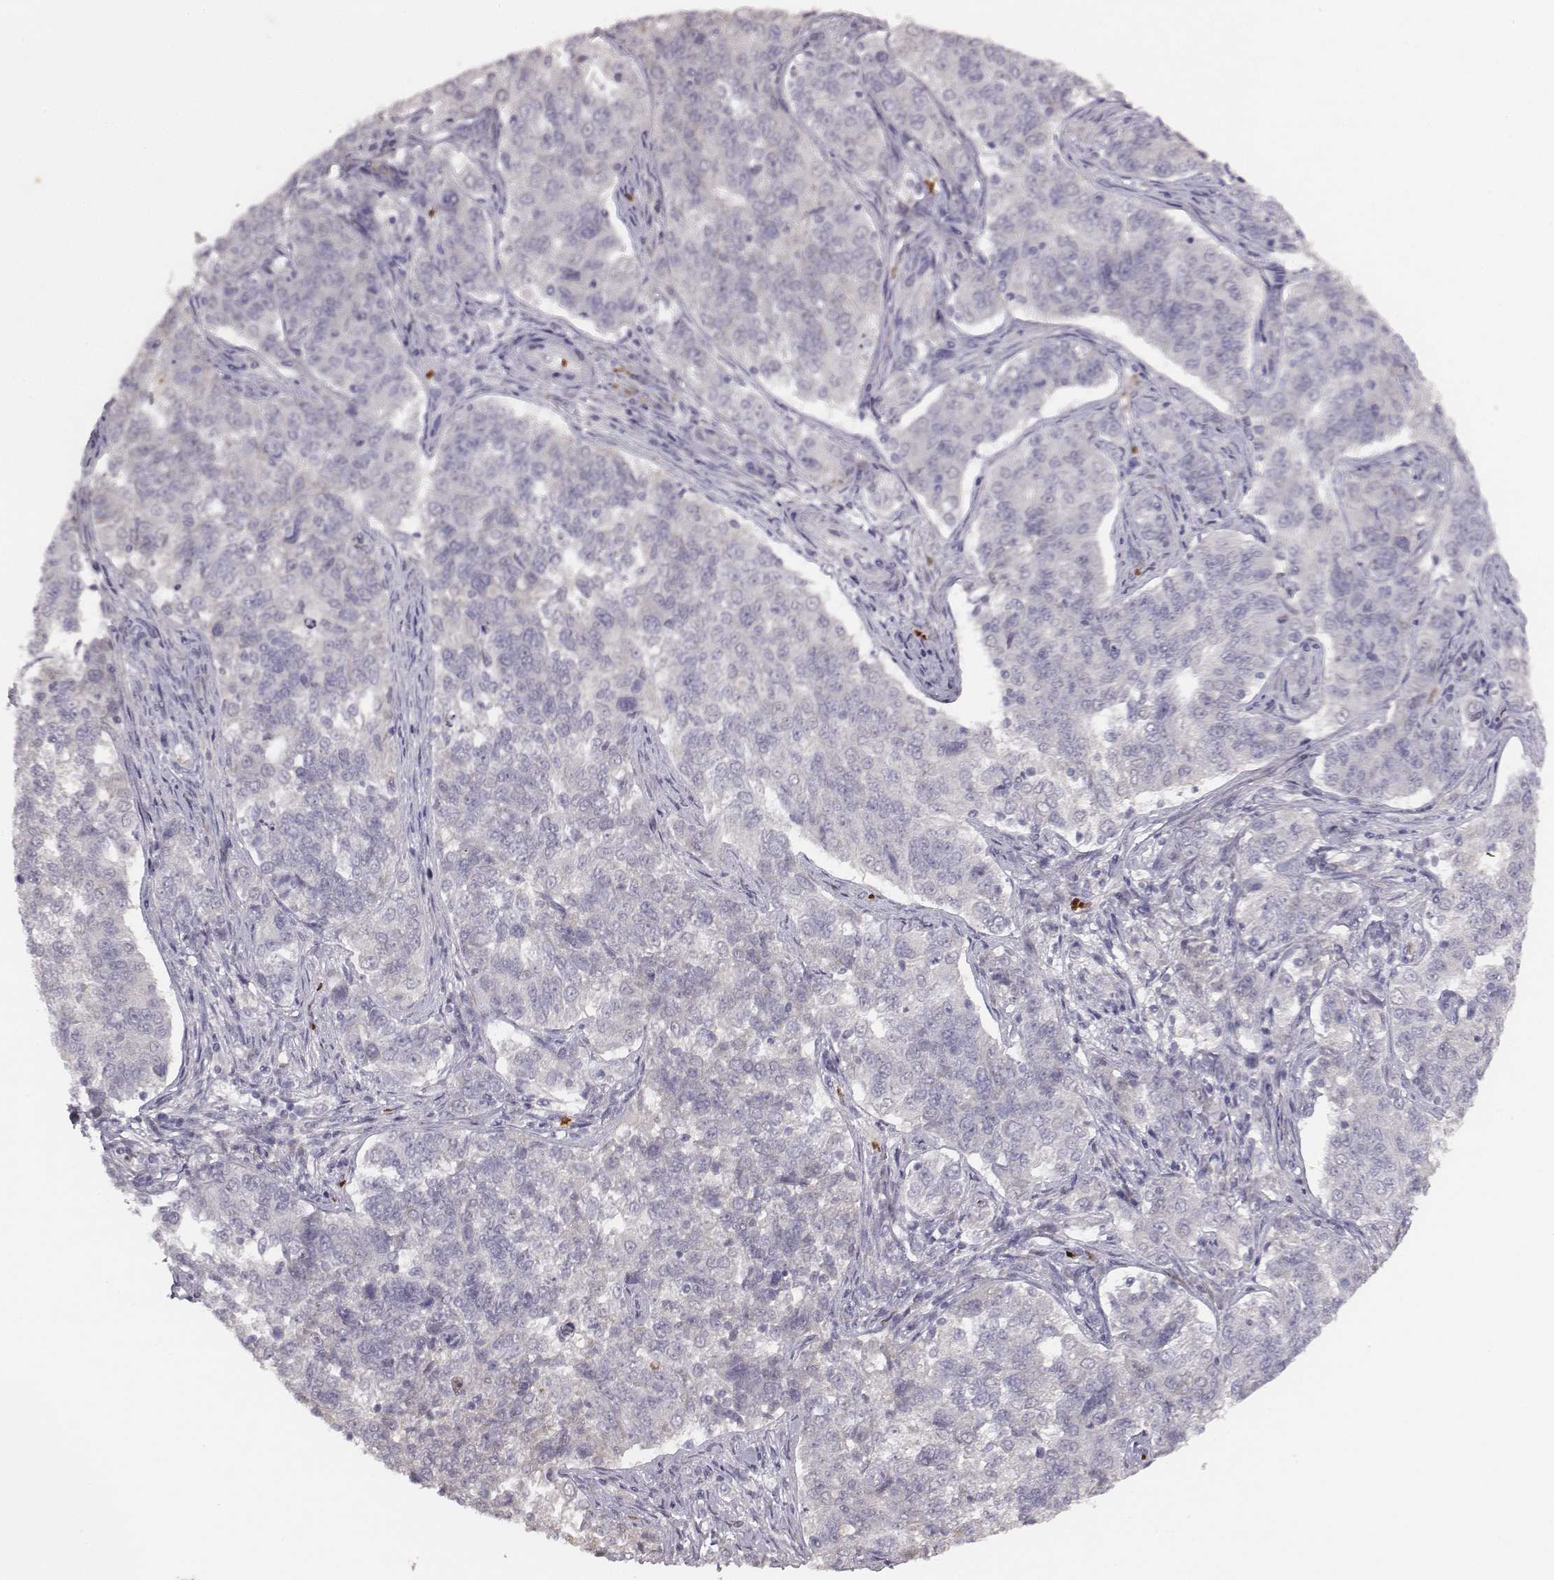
{"staining": {"intensity": "negative", "quantity": "none", "location": "none"}, "tissue": "endometrial cancer", "cell_type": "Tumor cells", "image_type": "cancer", "snomed": [{"axis": "morphology", "description": "Adenocarcinoma, NOS"}, {"axis": "topography", "description": "Endometrium"}], "caption": "There is no significant staining in tumor cells of endometrial cancer (adenocarcinoma).", "gene": "SLC22A6", "patient": {"sex": "female", "age": 43}}